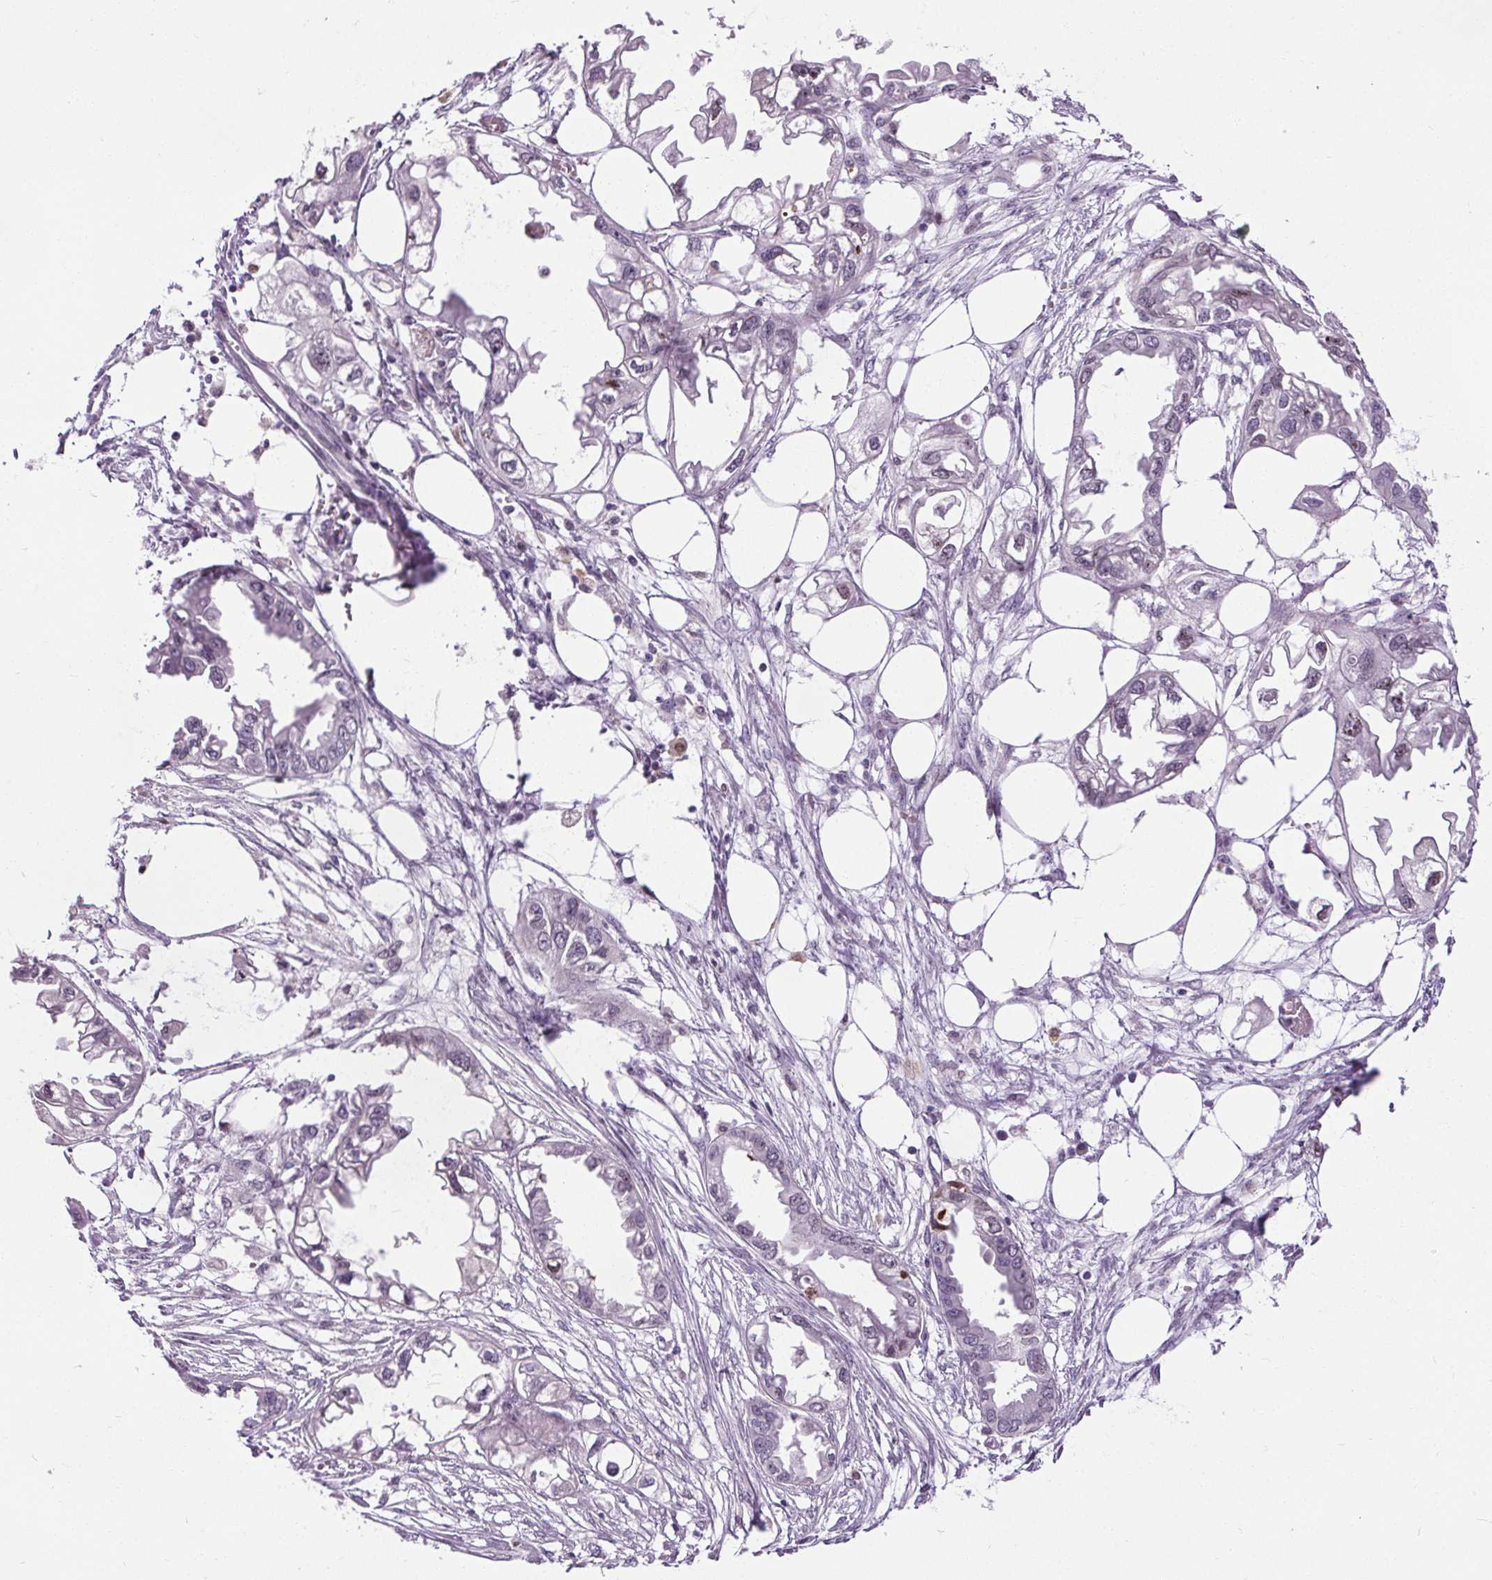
{"staining": {"intensity": "negative", "quantity": "none", "location": "none"}, "tissue": "endometrial cancer", "cell_type": "Tumor cells", "image_type": "cancer", "snomed": [{"axis": "morphology", "description": "Adenocarcinoma, NOS"}, {"axis": "morphology", "description": "Adenocarcinoma, metastatic, NOS"}, {"axis": "topography", "description": "Adipose tissue"}, {"axis": "topography", "description": "Endometrium"}], "caption": "Endometrial cancer was stained to show a protein in brown. There is no significant expression in tumor cells.", "gene": "TMEM240", "patient": {"sex": "female", "age": 67}}